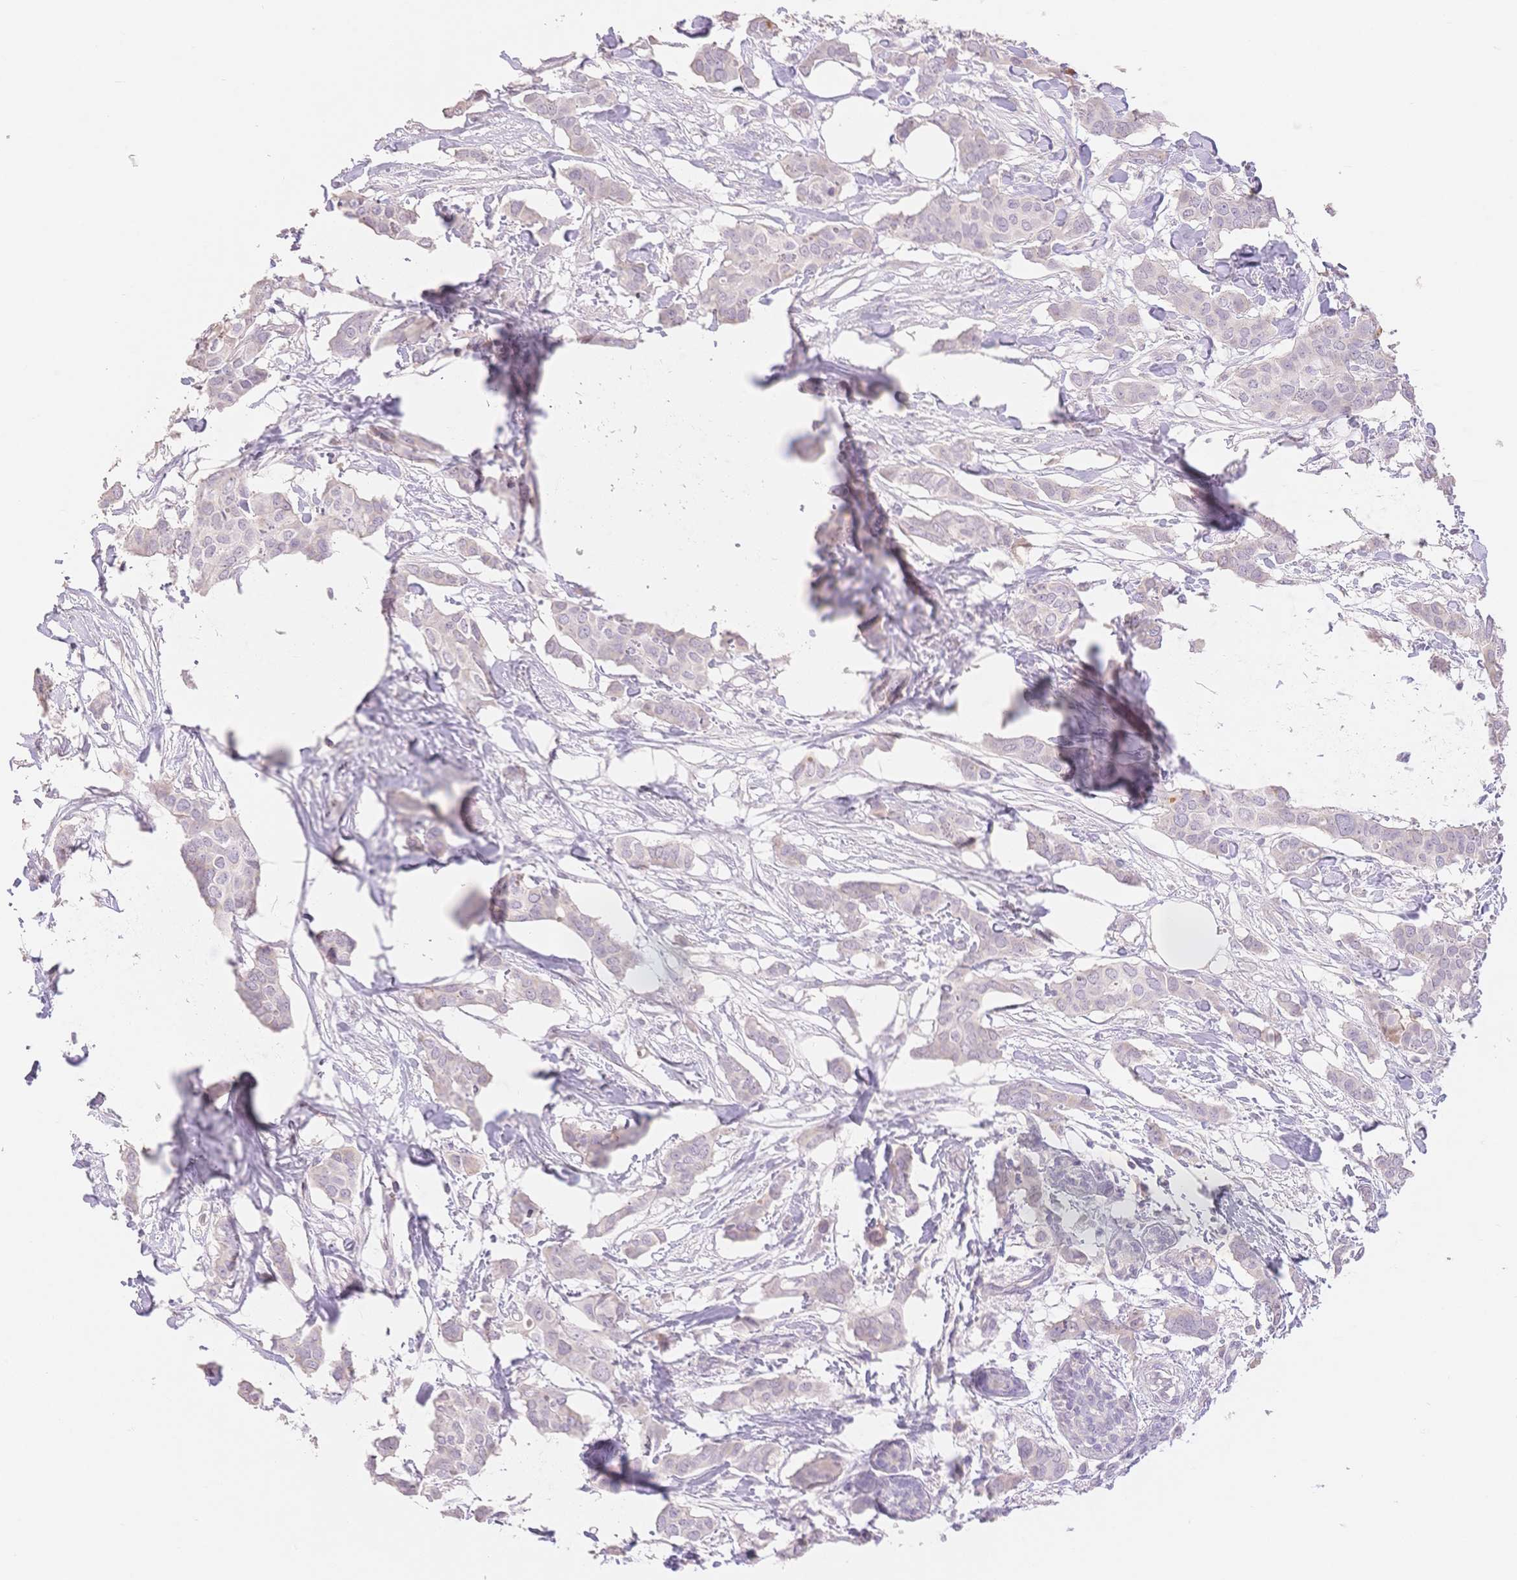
{"staining": {"intensity": "negative", "quantity": "none", "location": "none"}, "tissue": "breast cancer", "cell_type": "Tumor cells", "image_type": "cancer", "snomed": [{"axis": "morphology", "description": "Duct carcinoma"}, {"axis": "topography", "description": "Breast"}], "caption": "Immunohistochemistry (IHC) photomicrograph of neoplastic tissue: human breast cancer (infiltrating ductal carcinoma) stained with DAB (3,3'-diaminobenzidine) displays no significant protein staining in tumor cells.", "gene": "SUV39H2", "patient": {"sex": "female", "age": 62}}